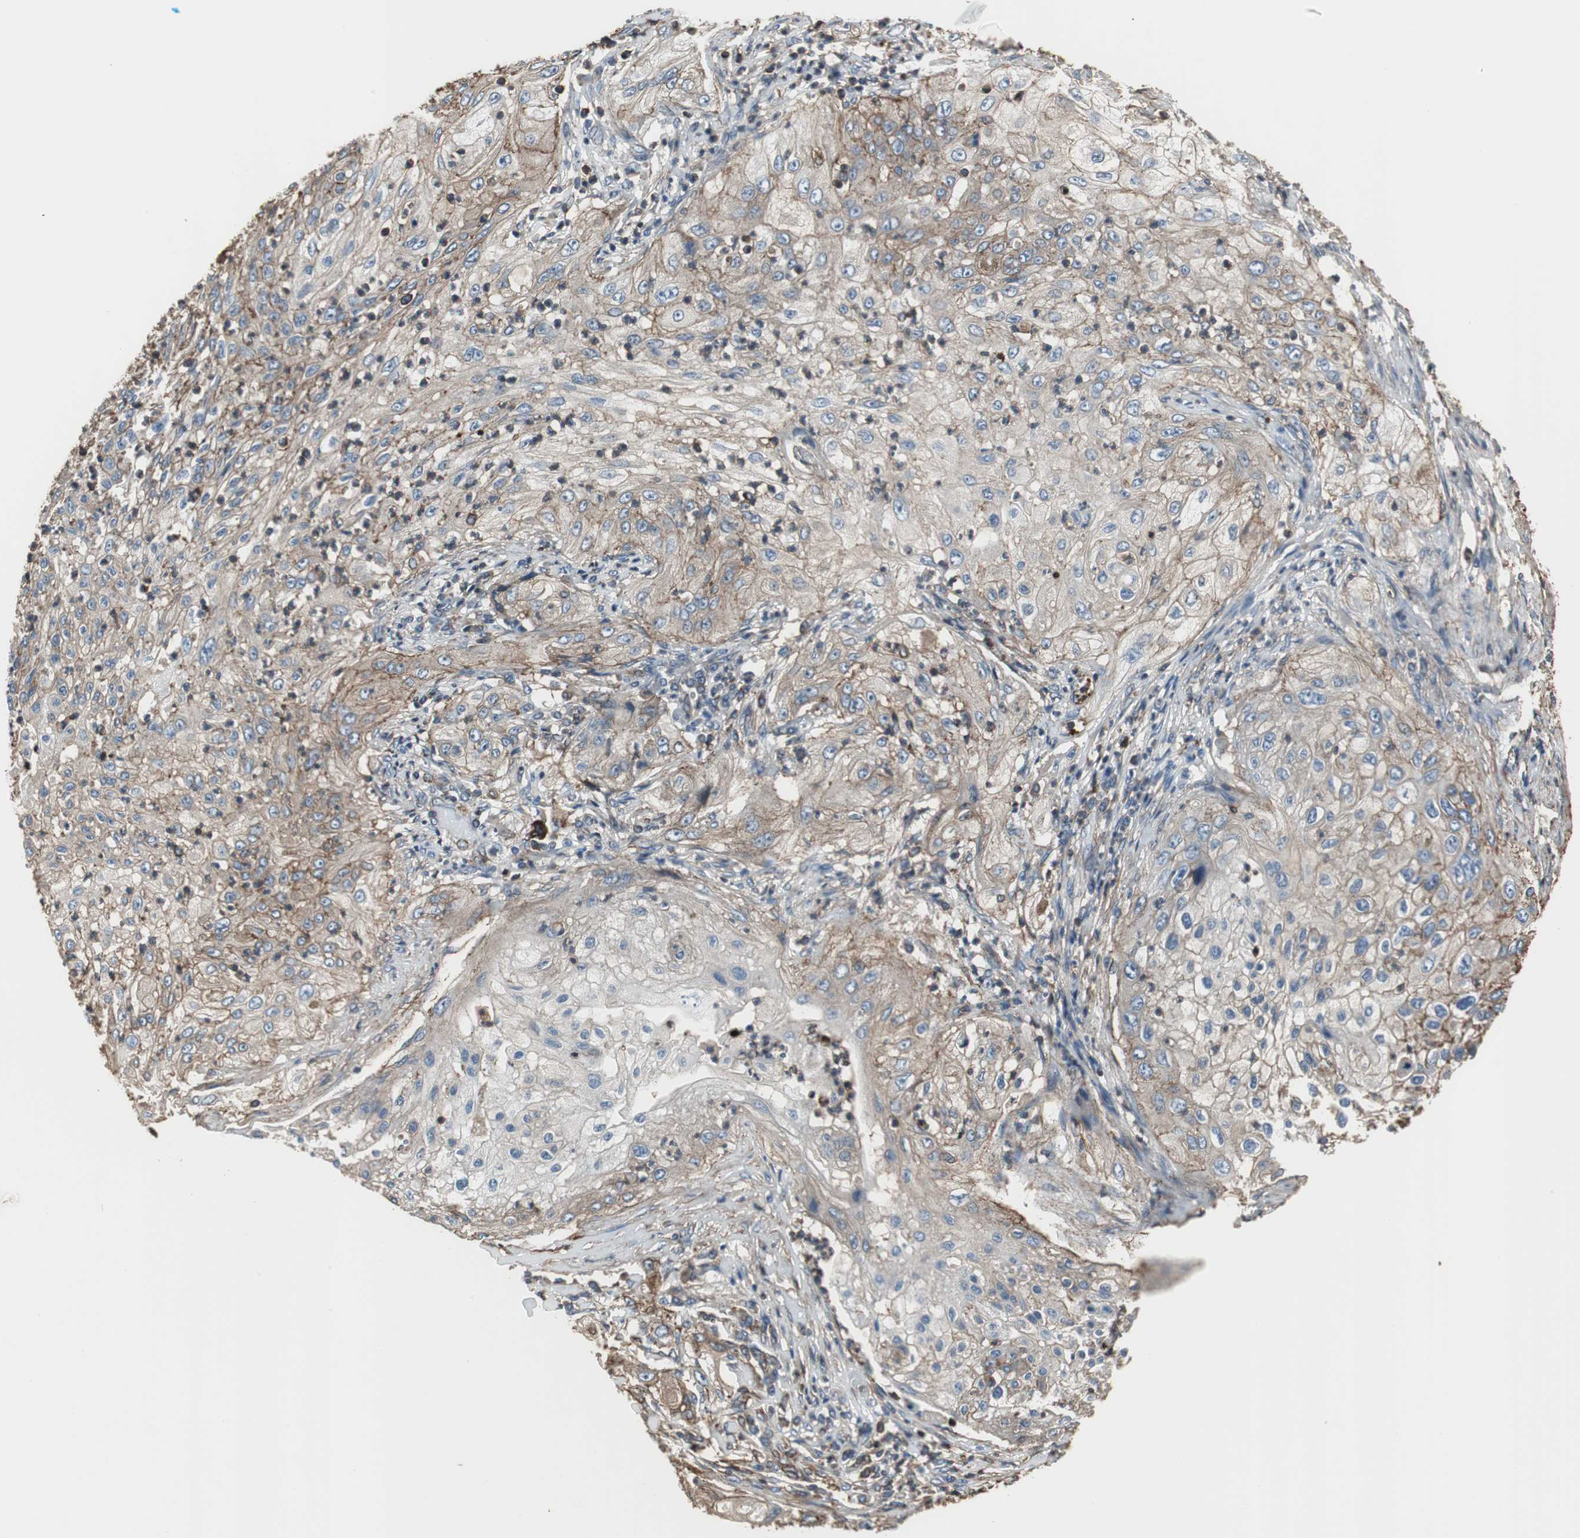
{"staining": {"intensity": "weak", "quantity": "25%-75%", "location": "cytoplasmic/membranous"}, "tissue": "lung cancer", "cell_type": "Tumor cells", "image_type": "cancer", "snomed": [{"axis": "morphology", "description": "Inflammation, NOS"}, {"axis": "morphology", "description": "Squamous cell carcinoma, NOS"}, {"axis": "topography", "description": "Lymph node"}, {"axis": "topography", "description": "Soft tissue"}, {"axis": "topography", "description": "Lung"}], "caption": "A brown stain highlights weak cytoplasmic/membranous staining of a protein in lung cancer tumor cells. The staining was performed using DAB to visualize the protein expression in brown, while the nuclei were stained in blue with hematoxylin (Magnification: 20x).", "gene": "ACTN1", "patient": {"sex": "male", "age": 66}}